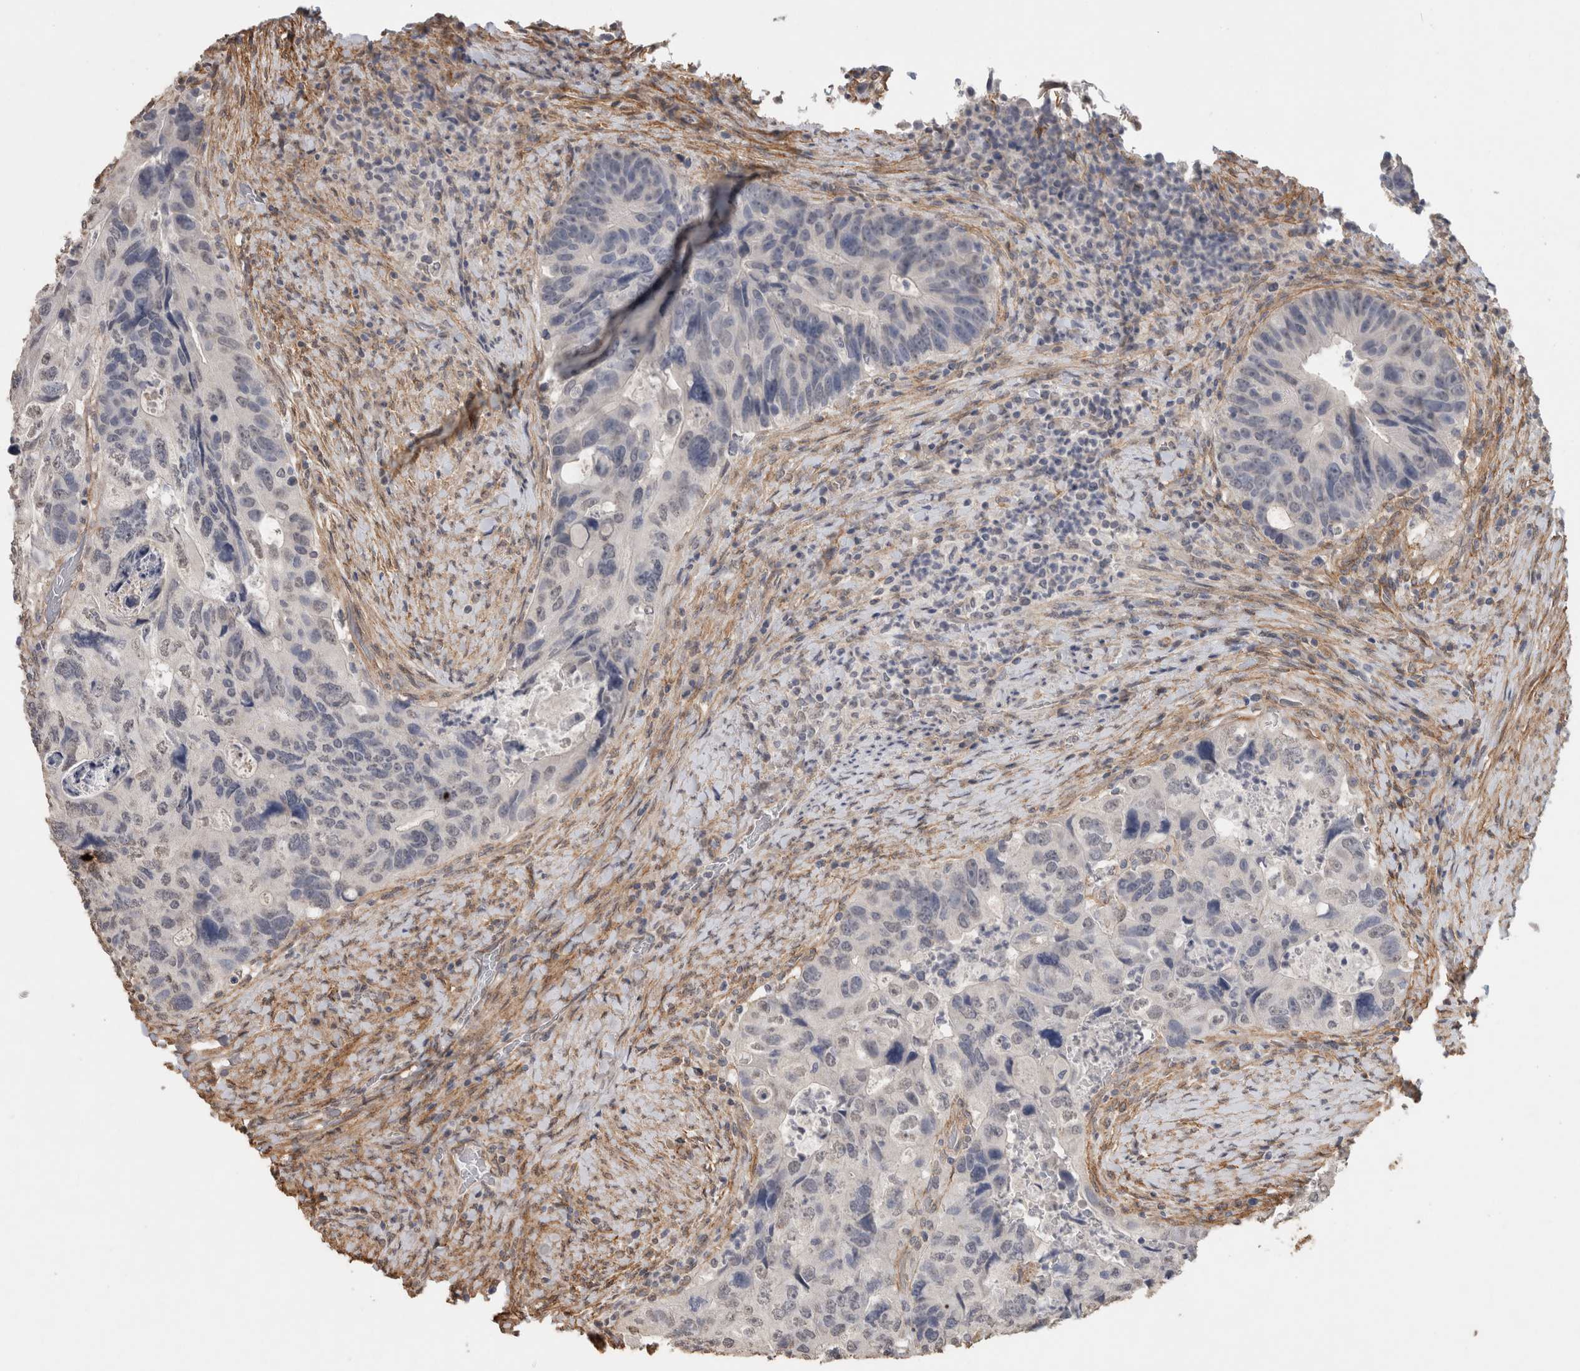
{"staining": {"intensity": "negative", "quantity": "none", "location": "none"}, "tissue": "colorectal cancer", "cell_type": "Tumor cells", "image_type": "cancer", "snomed": [{"axis": "morphology", "description": "Adenocarcinoma, NOS"}, {"axis": "topography", "description": "Rectum"}], "caption": "The micrograph shows no staining of tumor cells in colorectal adenocarcinoma.", "gene": "RECK", "patient": {"sex": "male", "age": 59}}